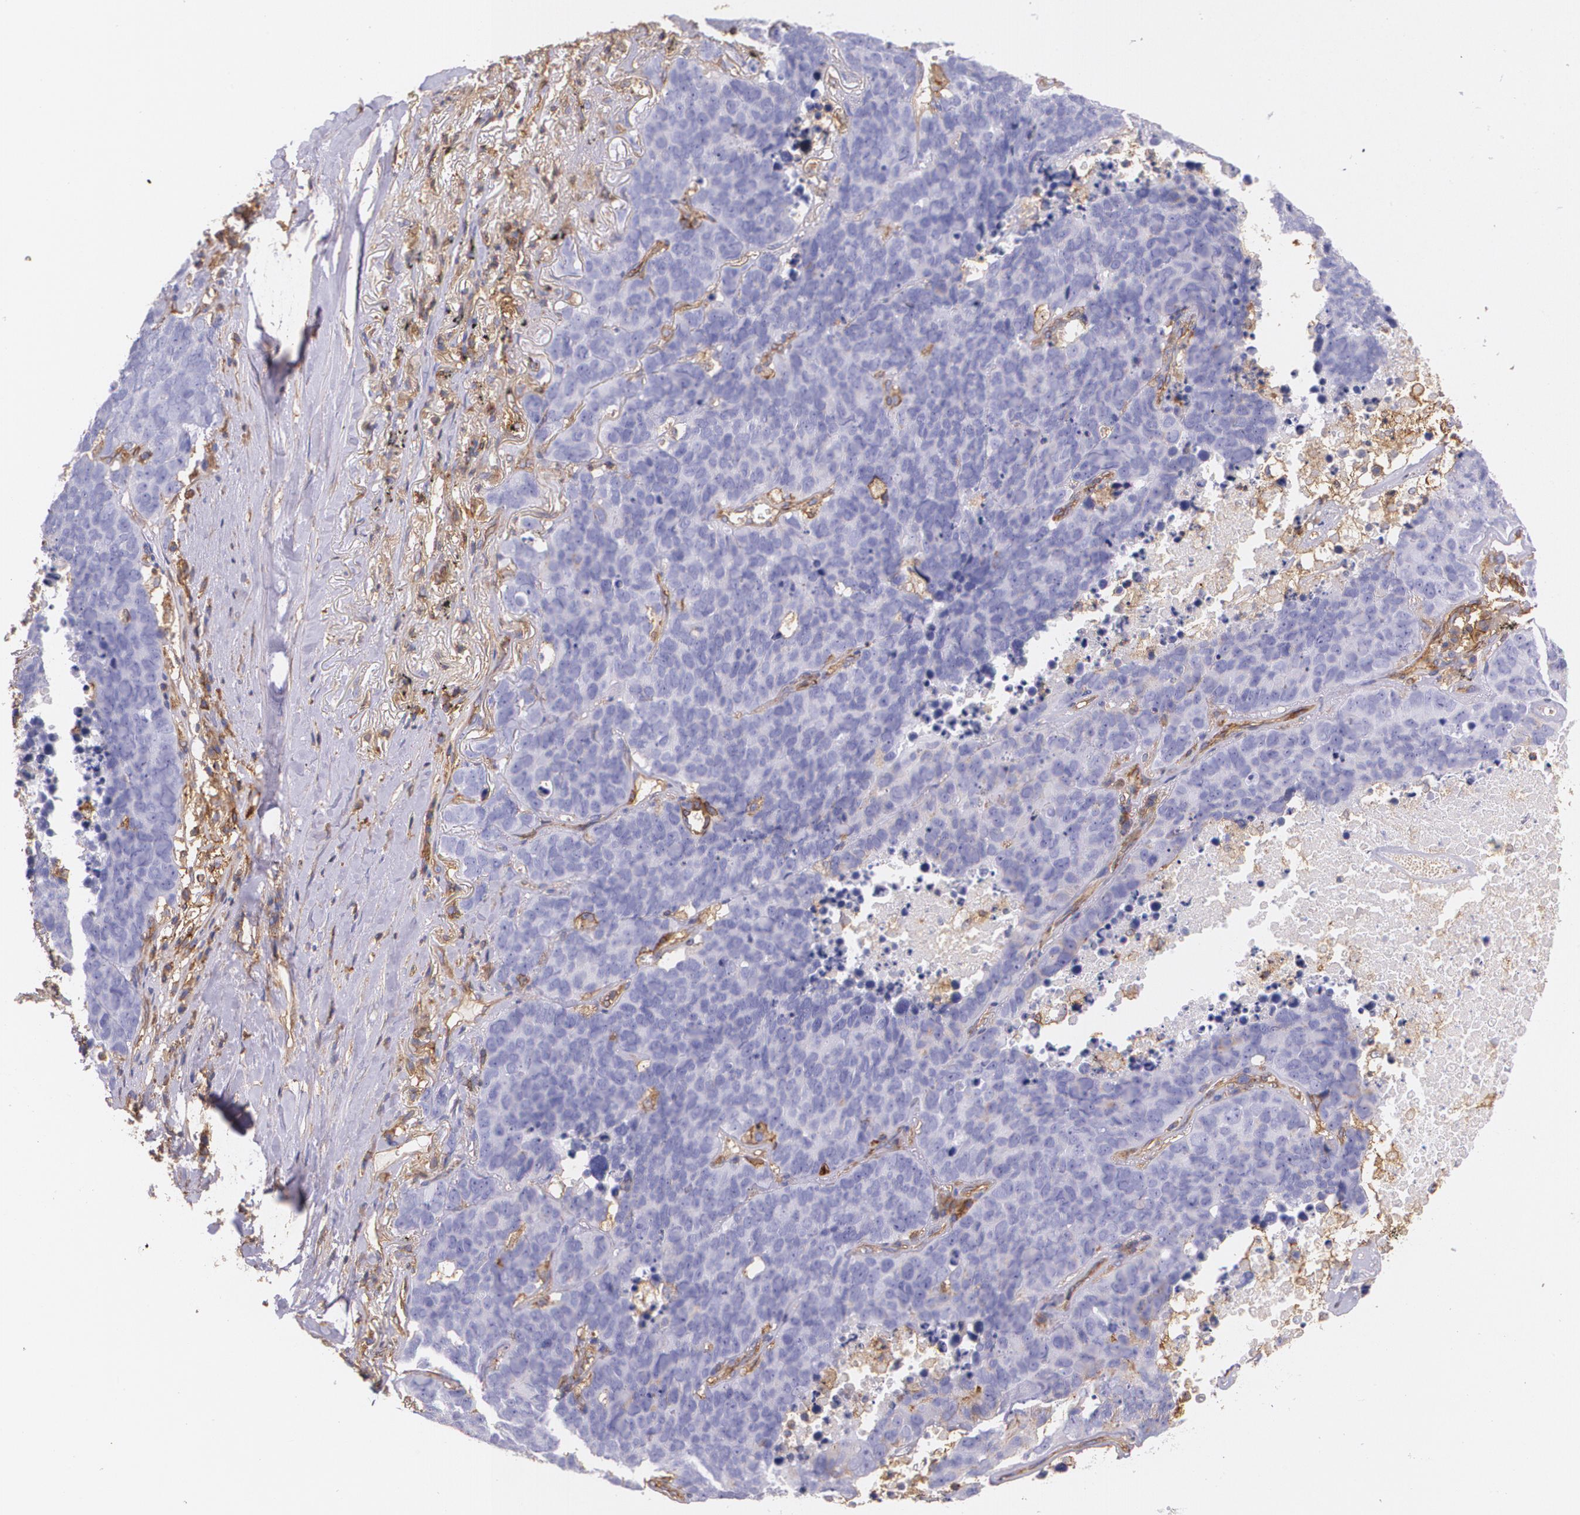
{"staining": {"intensity": "negative", "quantity": "none", "location": "none"}, "tissue": "lung cancer", "cell_type": "Tumor cells", "image_type": "cancer", "snomed": [{"axis": "morphology", "description": "Carcinoid, malignant, NOS"}, {"axis": "topography", "description": "Lung"}], "caption": "Immunohistochemistry image of neoplastic tissue: lung cancer stained with DAB shows no significant protein staining in tumor cells. (Brightfield microscopy of DAB (3,3'-diaminobenzidine) IHC at high magnification).", "gene": "B2M", "patient": {"sex": "male", "age": 60}}